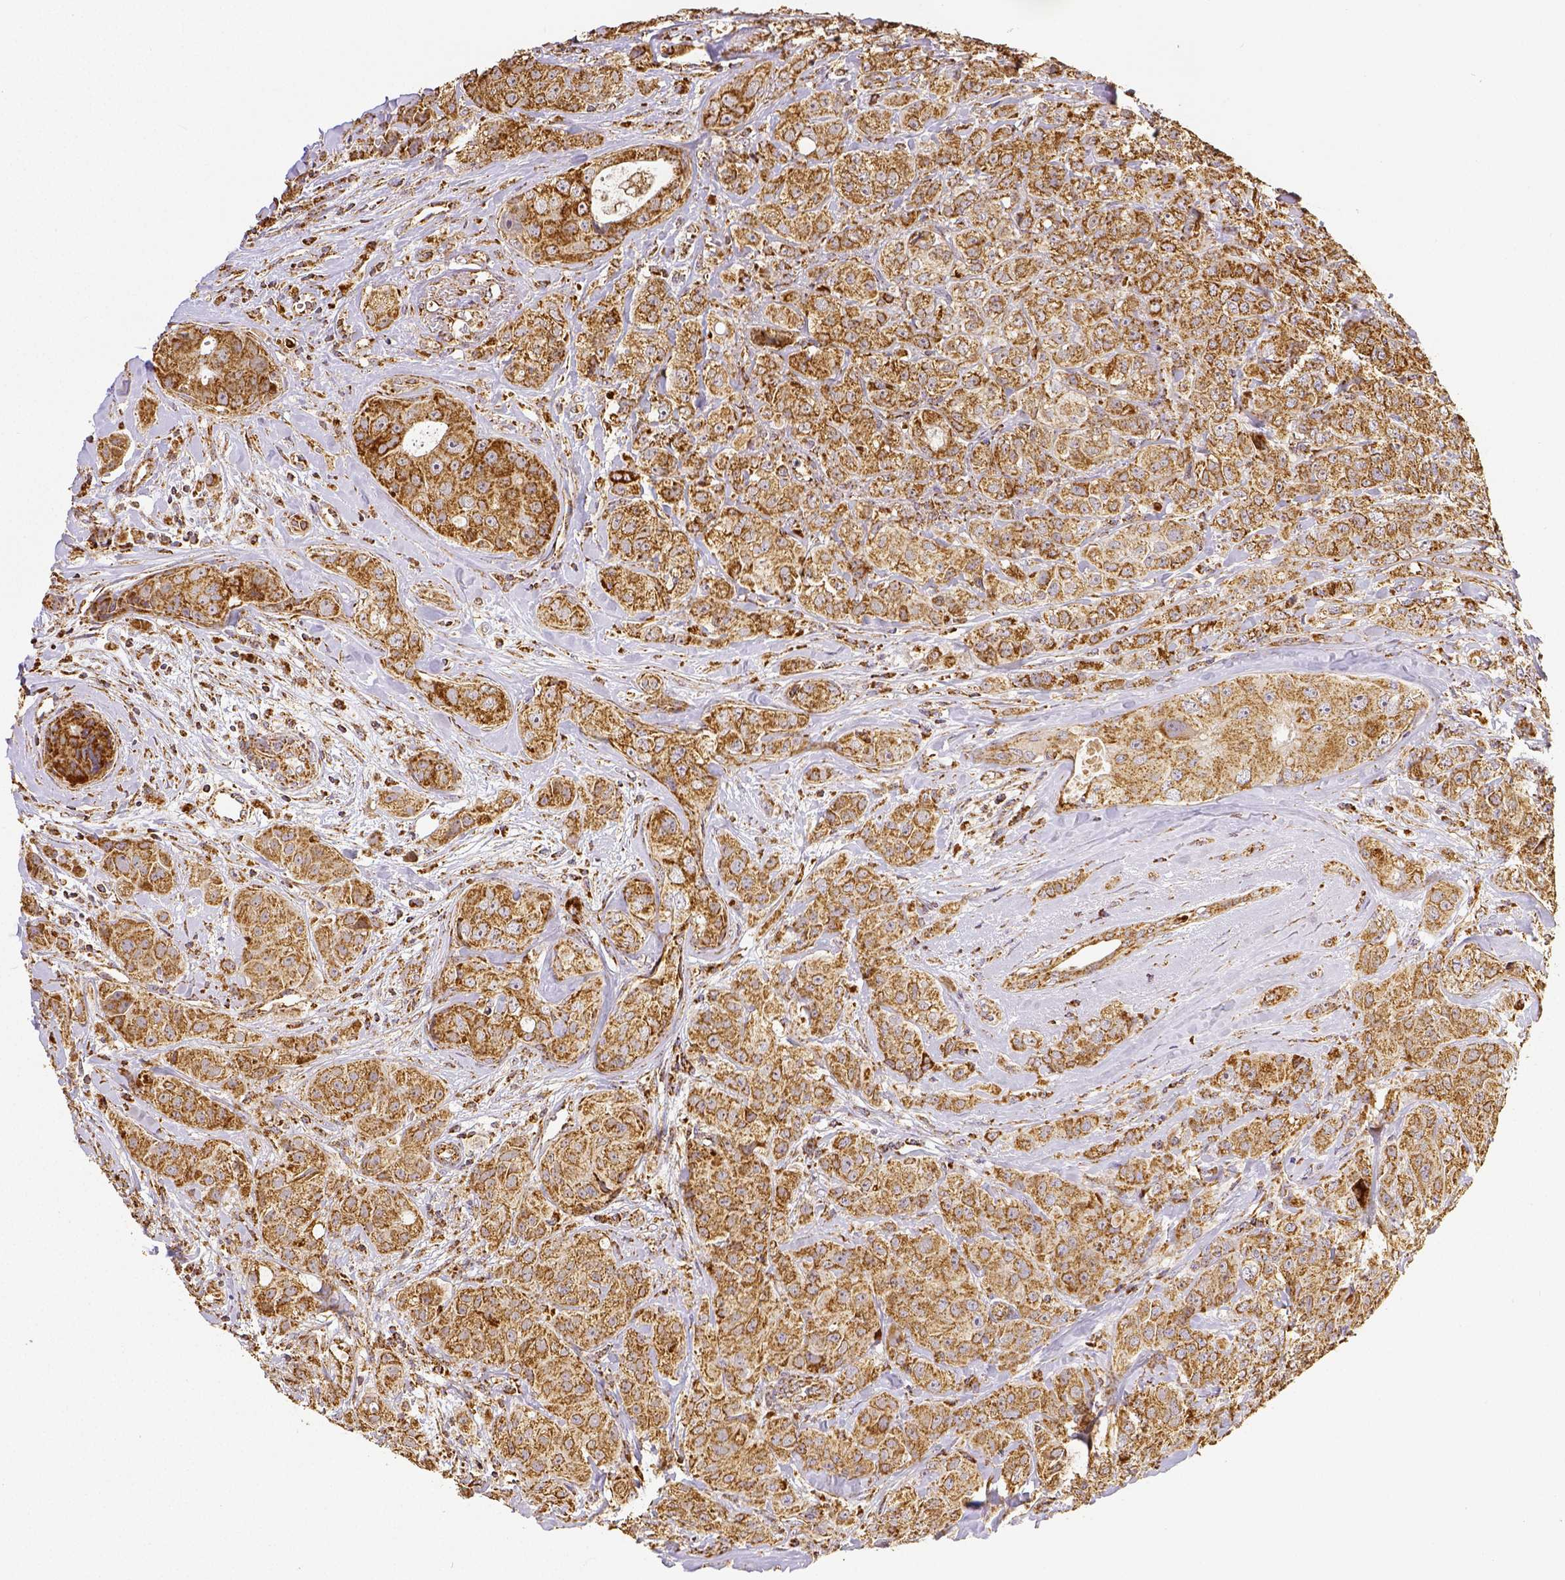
{"staining": {"intensity": "weak", "quantity": ">75%", "location": "cytoplasmic/membranous"}, "tissue": "breast cancer", "cell_type": "Tumor cells", "image_type": "cancer", "snomed": [{"axis": "morphology", "description": "Duct carcinoma"}, {"axis": "topography", "description": "Breast"}], "caption": "This is an image of immunohistochemistry staining of breast infiltrating ductal carcinoma, which shows weak staining in the cytoplasmic/membranous of tumor cells.", "gene": "SDHB", "patient": {"sex": "female", "age": 43}}